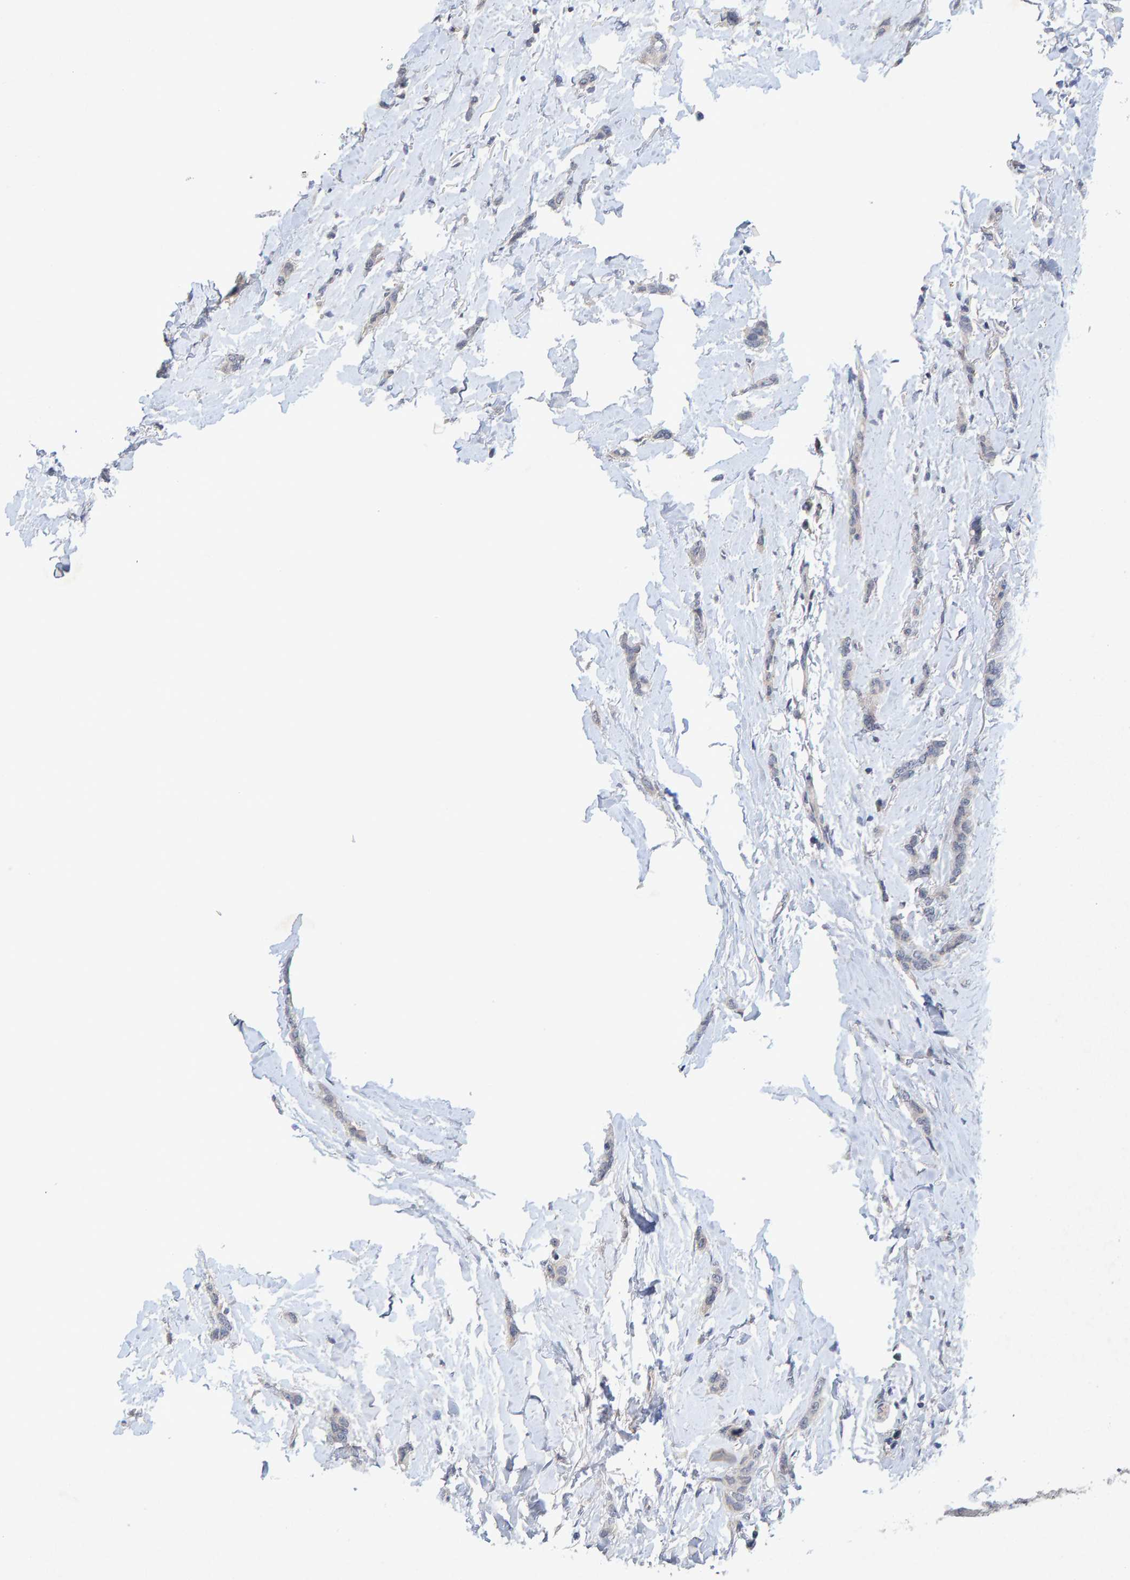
{"staining": {"intensity": "negative", "quantity": "none", "location": "none"}, "tissue": "breast cancer", "cell_type": "Tumor cells", "image_type": "cancer", "snomed": [{"axis": "morphology", "description": "Lobular carcinoma"}, {"axis": "topography", "description": "Skin"}, {"axis": "topography", "description": "Breast"}], "caption": "A photomicrograph of human breast cancer is negative for staining in tumor cells. (DAB (3,3'-diaminobenzidine) immunohistochemistry with hematoxylin counter stain).", "gene": "CDH2", "patient": {"sex": "female", "age": 46}}